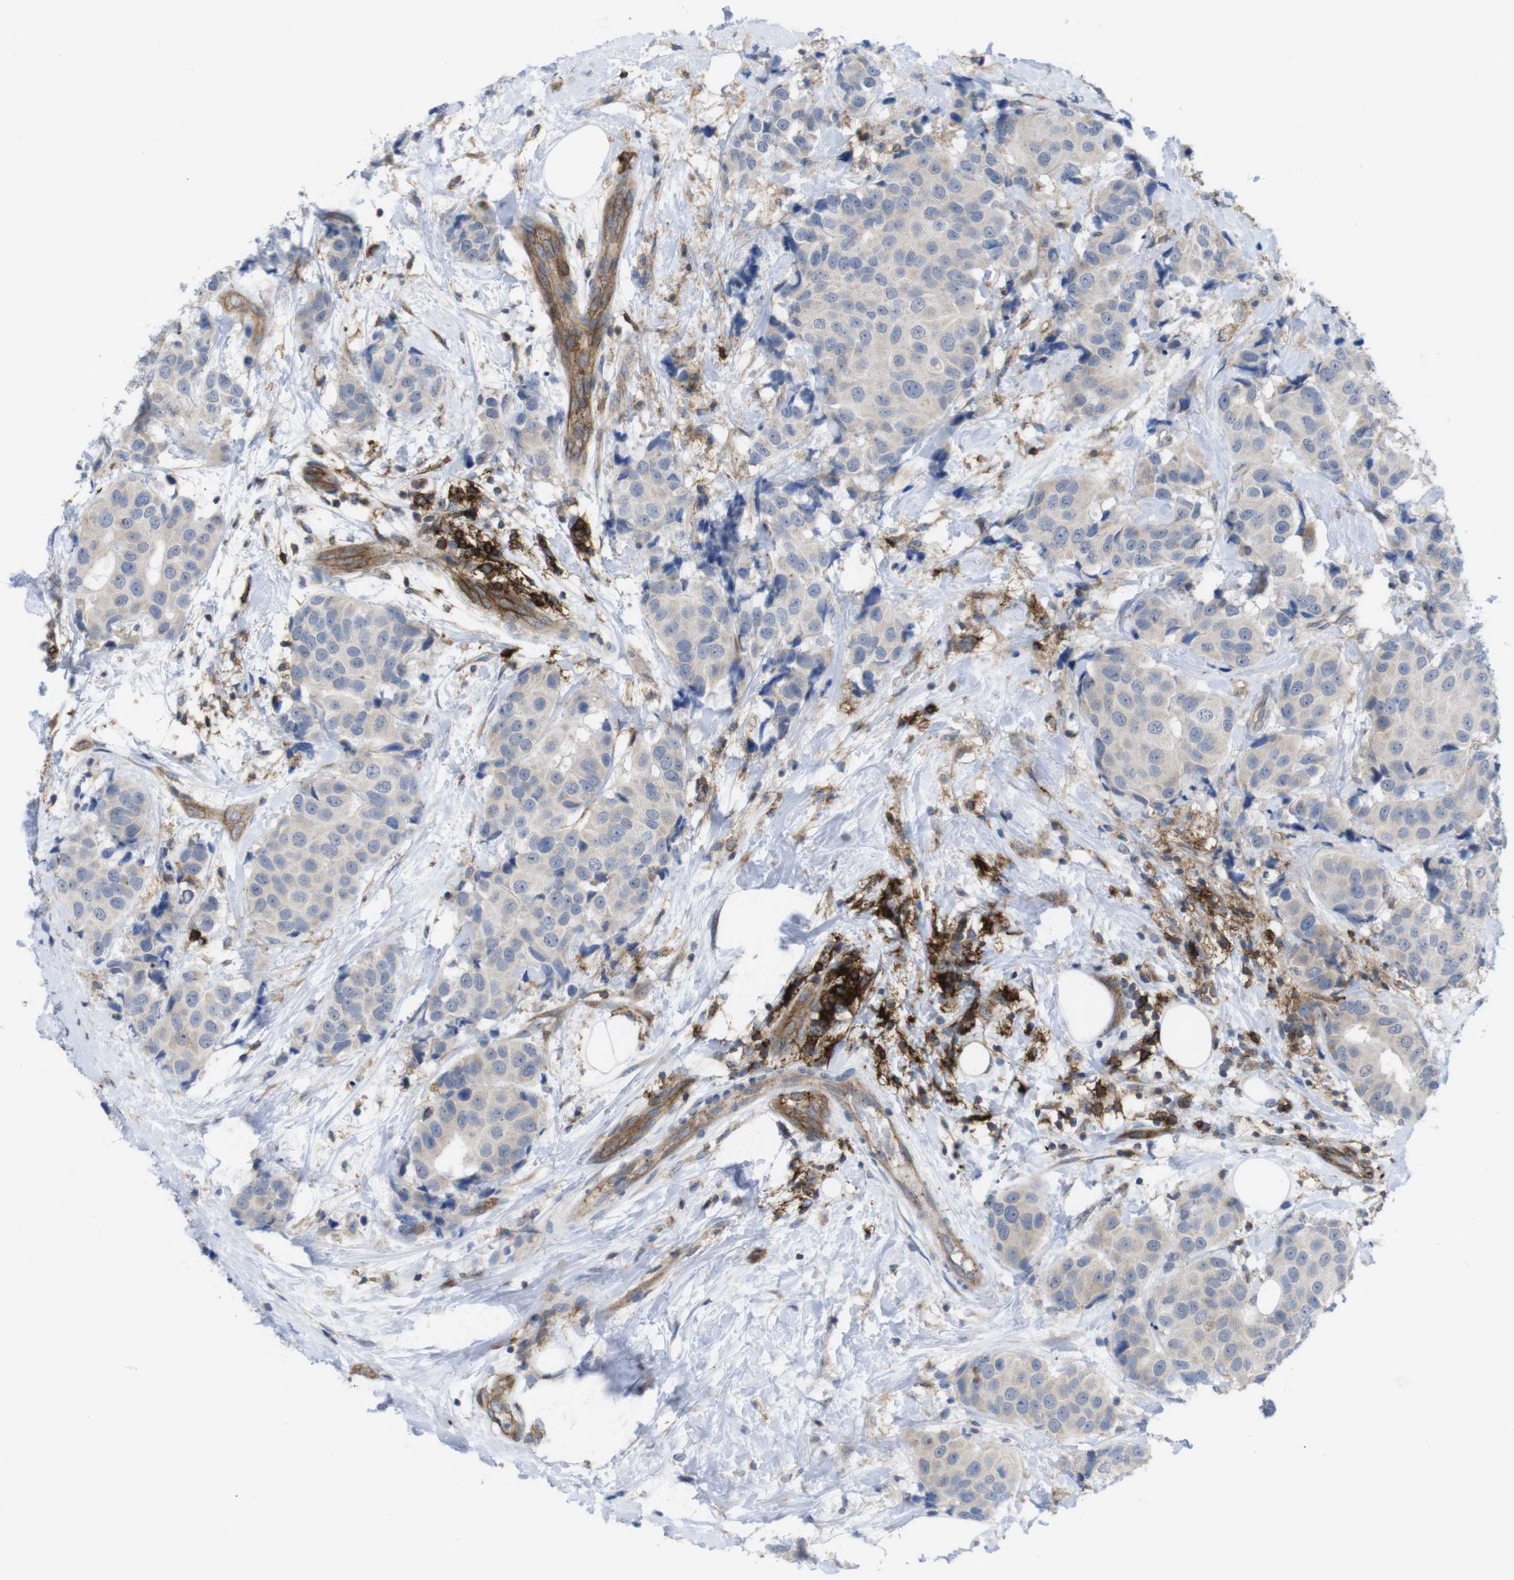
{"staining": {"intensity": "weak", "quantity": "25%-75%", "location": "cytoplasmic/membranous"}, "tissue": "breast cancer", "cell_type": "Tumor cells", "image_type": "cancer", "snomed": [{"axis": "morphology", "description": "Normal tissue, NOS"}, {"axis": "morphology", "description": "Duct carcinoma"}, {"axis": "topography", "description": "Breast"}], "caption": "Protein expression analysis of breast cancer (infiltrating ductal carcinoma) exhibits weak cytoplasmic/membranous positivity in approximately 25%-75% of tumor cells. The staining is performed using DAB brown chromogen to label protein expression. The nuclei are counter-stained blue using hematoxylin.", "gene": "CCR6", "patient": {"sex": "female", "age": 39}}